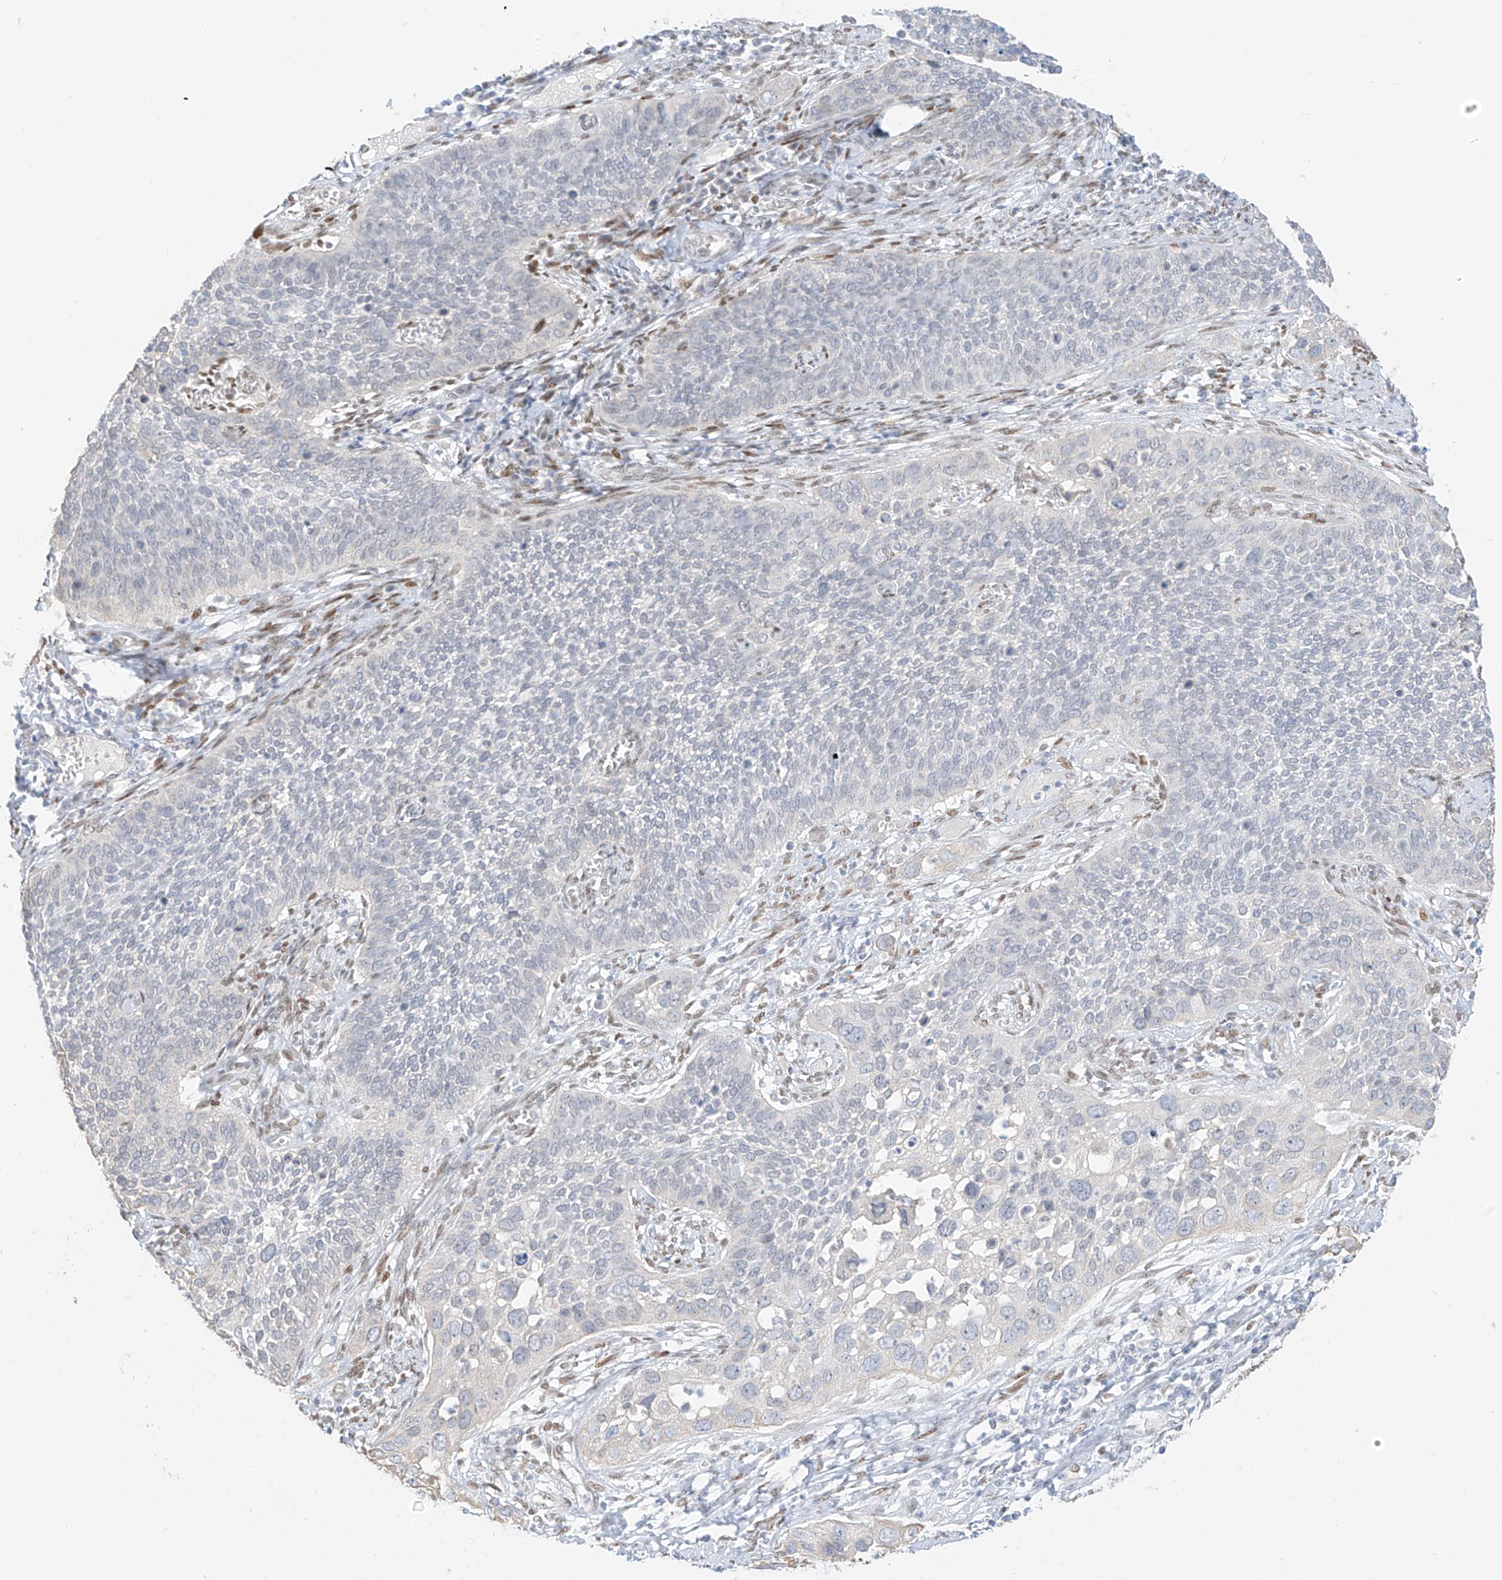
{"staining": {"intensity": "negative", "quantity": "none", "location": "none"}, "tissue": "cervical cancer", "cell_type": "Tumor cells", "image_type": "cancer", "snomed": [{"axis": "morphology", "description": "Squamous cell carcinoma, NOS"}, {"axis": "topography", "description": "Cervix"}], "caption": "High power microscopy micrograph of an immunohistochemistry (IHC) histopathology image of squamous cell carcinoma (cervical), revealing no significant staining in tumor cells. Brightfield microscopy of immunohistochemistry stained with DAB (brown) and hematoxylin (blue), captured at high magnification.", "gene": "ZNF774", "patient": {"sex": "female", "age": 34}}